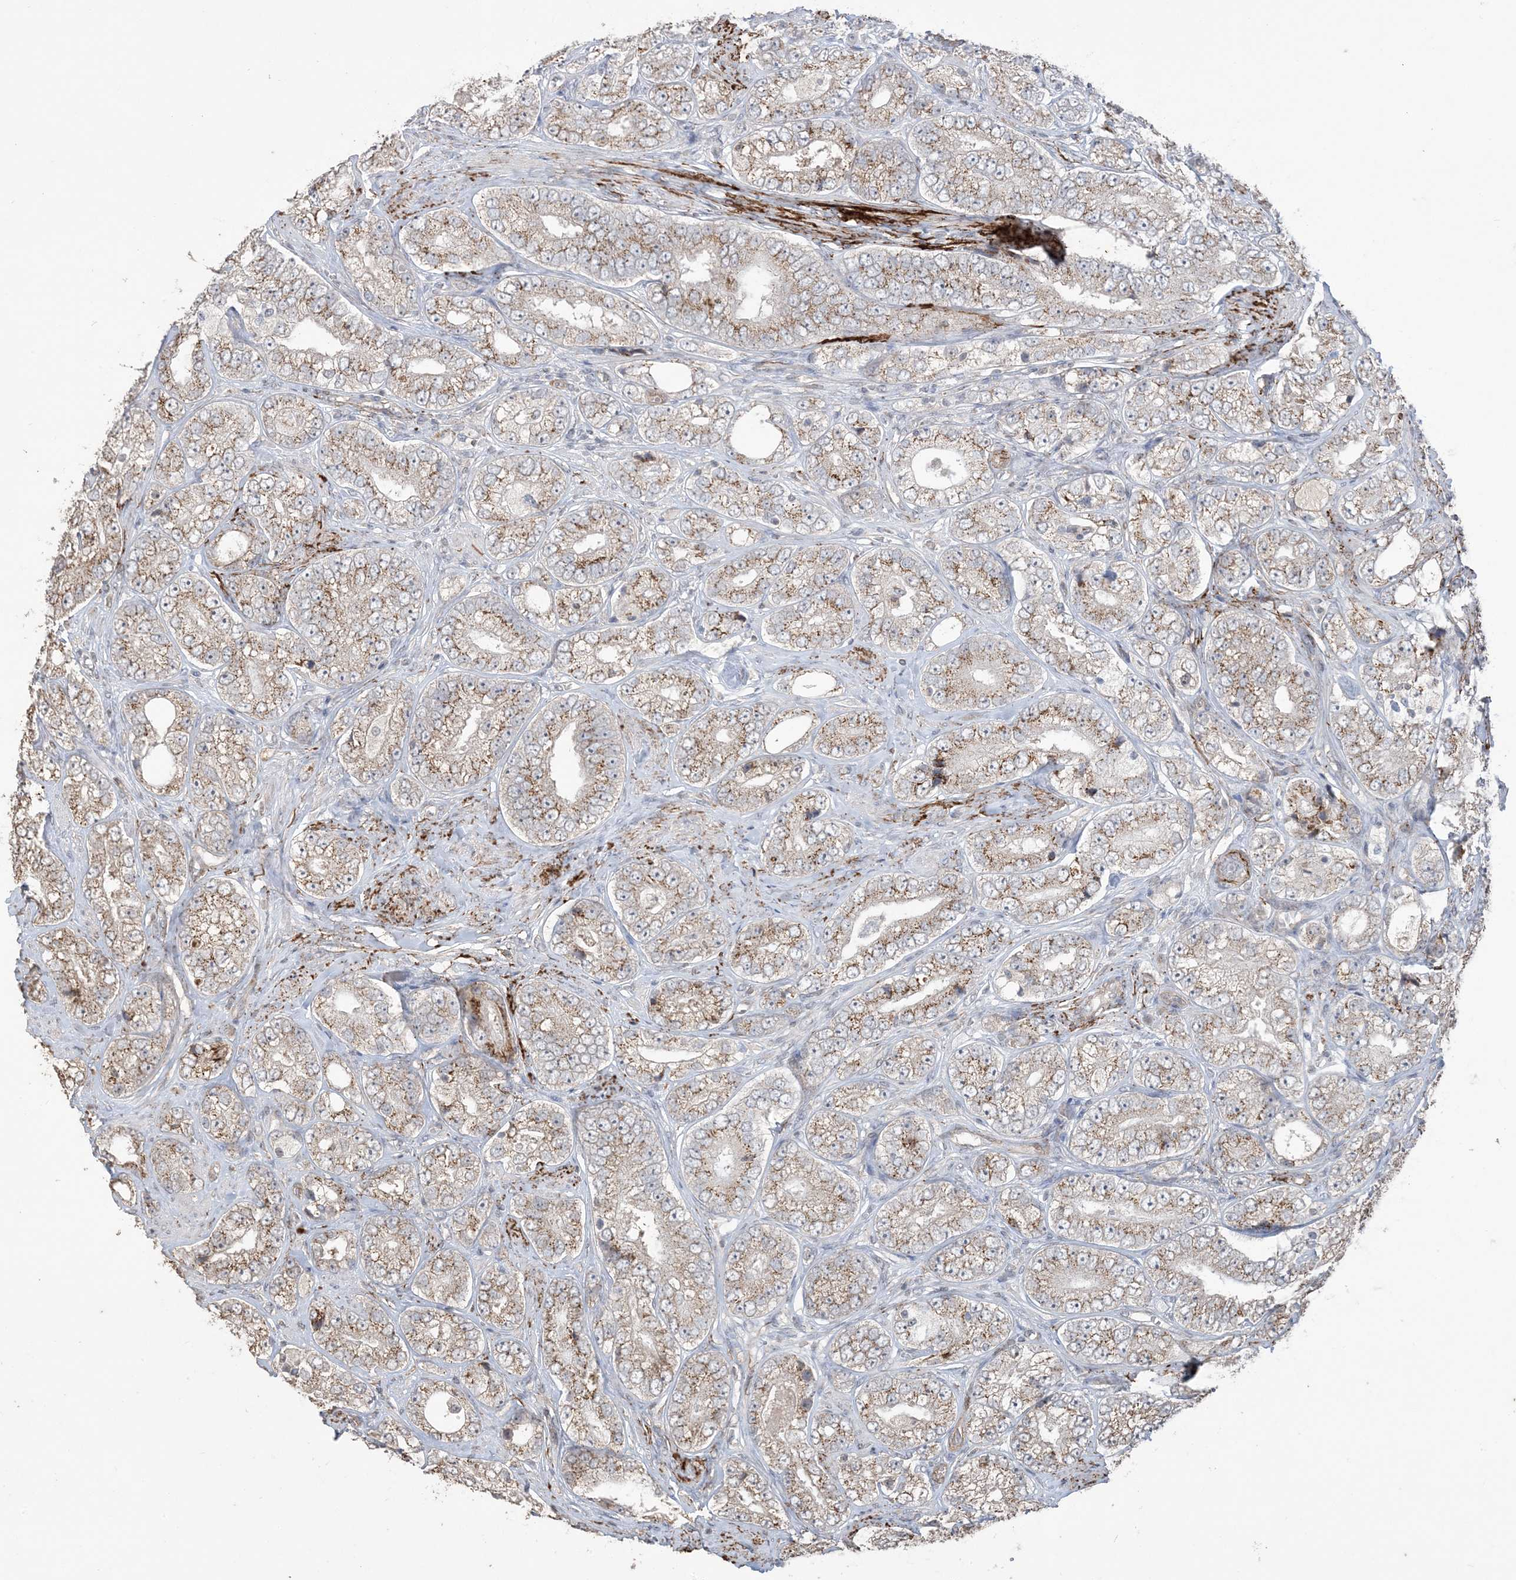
{"staining": {"intensity": "moderate", "quantity": ">75%", "location": "cytoplasmic/membranous"}, "tissue": "prostate cancer", "cell_type": "Tumor cells", "image_type": "cancer", "snomed": [{"axis": "morphology", "description": "Adenocarcinoma, High grade"}, {"axis": "topography", "description": "Prostate"}], "caption": "Human prostate cancer stained for a protein (brown) reveals moderate cytoplasmic/membranous positive expression in about >75% of tumor cells.", "gene": "XRN1", "patient": {"sex": "male", "age": 56}}